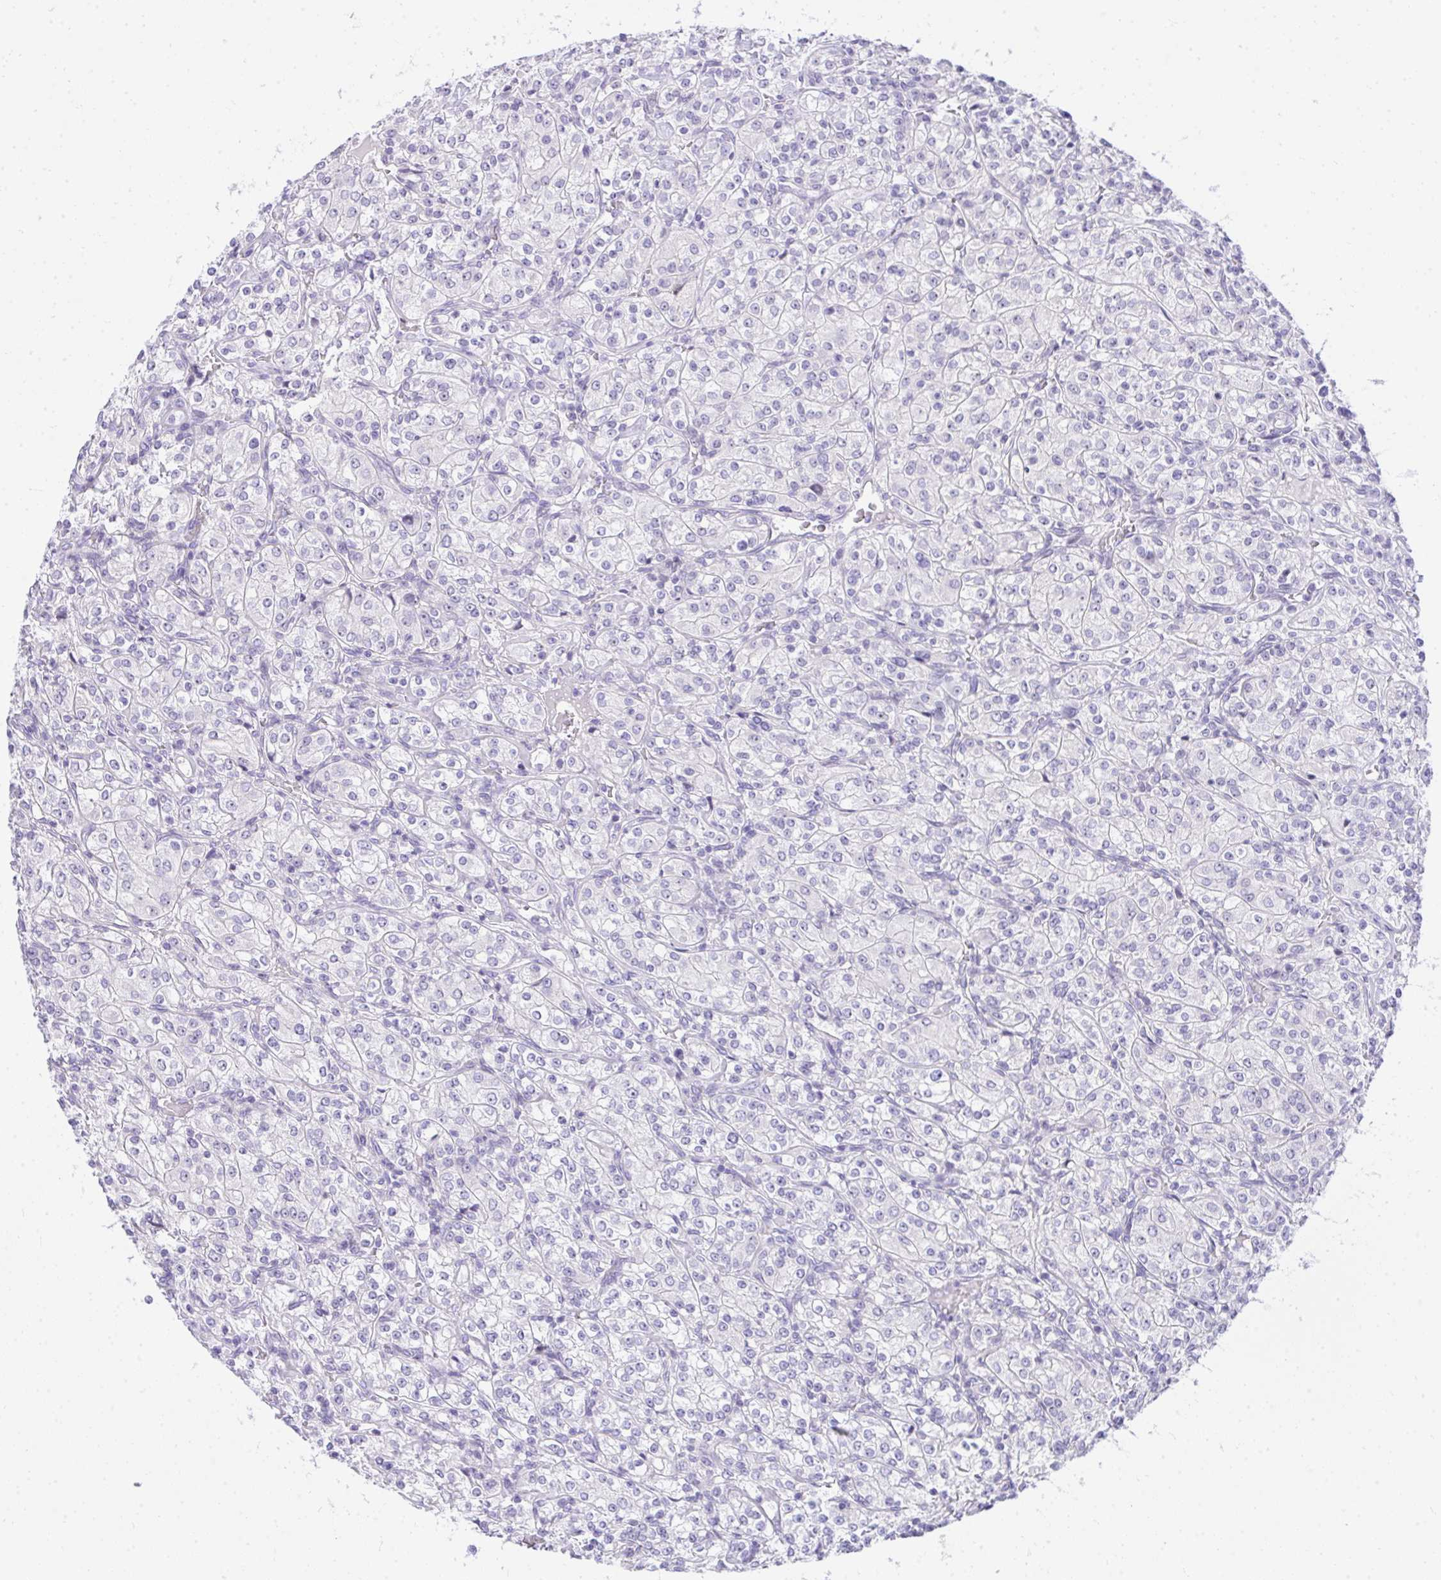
{"staining": {"intensity": "negative", "quantity": "none", "location": "none"}, "tissue": "renal cancer", "cell_type": "Tumor cells", "image_type": "cancer", "snomed": [{"axis": "morphology", "description": "Adenocarcinoma, NOS"}, {"axis": "topography", "description": "Kidney"}], "caption": "Immunohistochemistry (IHC) histopathology image of renal adenocarcinoma stained for a protein (brown), which shows no staining in tumor cells. (DAB immunohistochemistry (IHC), high magnification).", "gene": "EID3", "patient": {"sex": "male", "age": 77}}